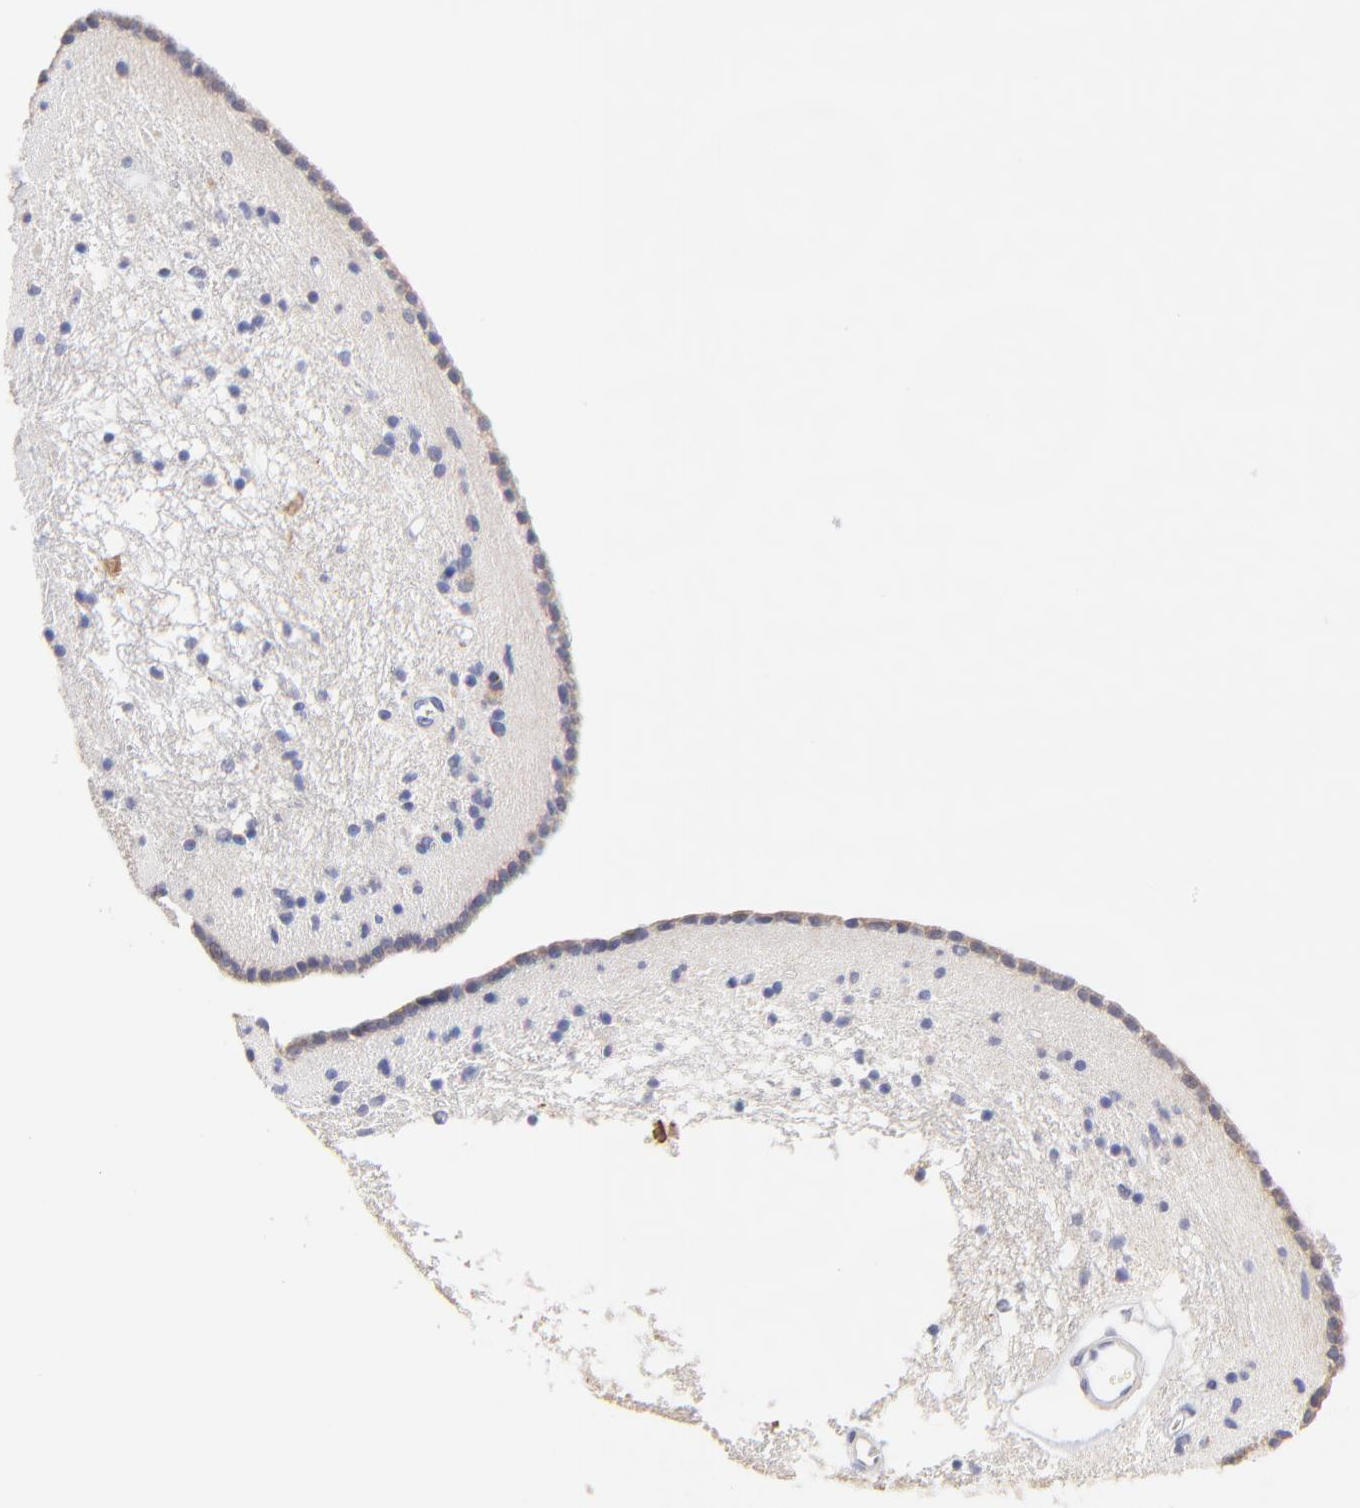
{"staining": {"intensity": "weak", "quantity": "<25%", "location": "cytoplasmic/membranous"}, "tissue": "caudate", "cell_type": "Glial cells", "image_type": "normal", "snomed": [{"axis": "morphology", "description": "Normal tissue, NOS"}, {"axis": "topography", "description": "Lateral ventricle wall"}], "caption": "Immunohistochemical staining of unremarkable caudate exhibits no significant staining in glial cells. (DAB immunohistochemistry (IHC) with hematoxylin counter stain).", "gene": "GCSAM", "patient": {"sex": "male", "age": 45}}